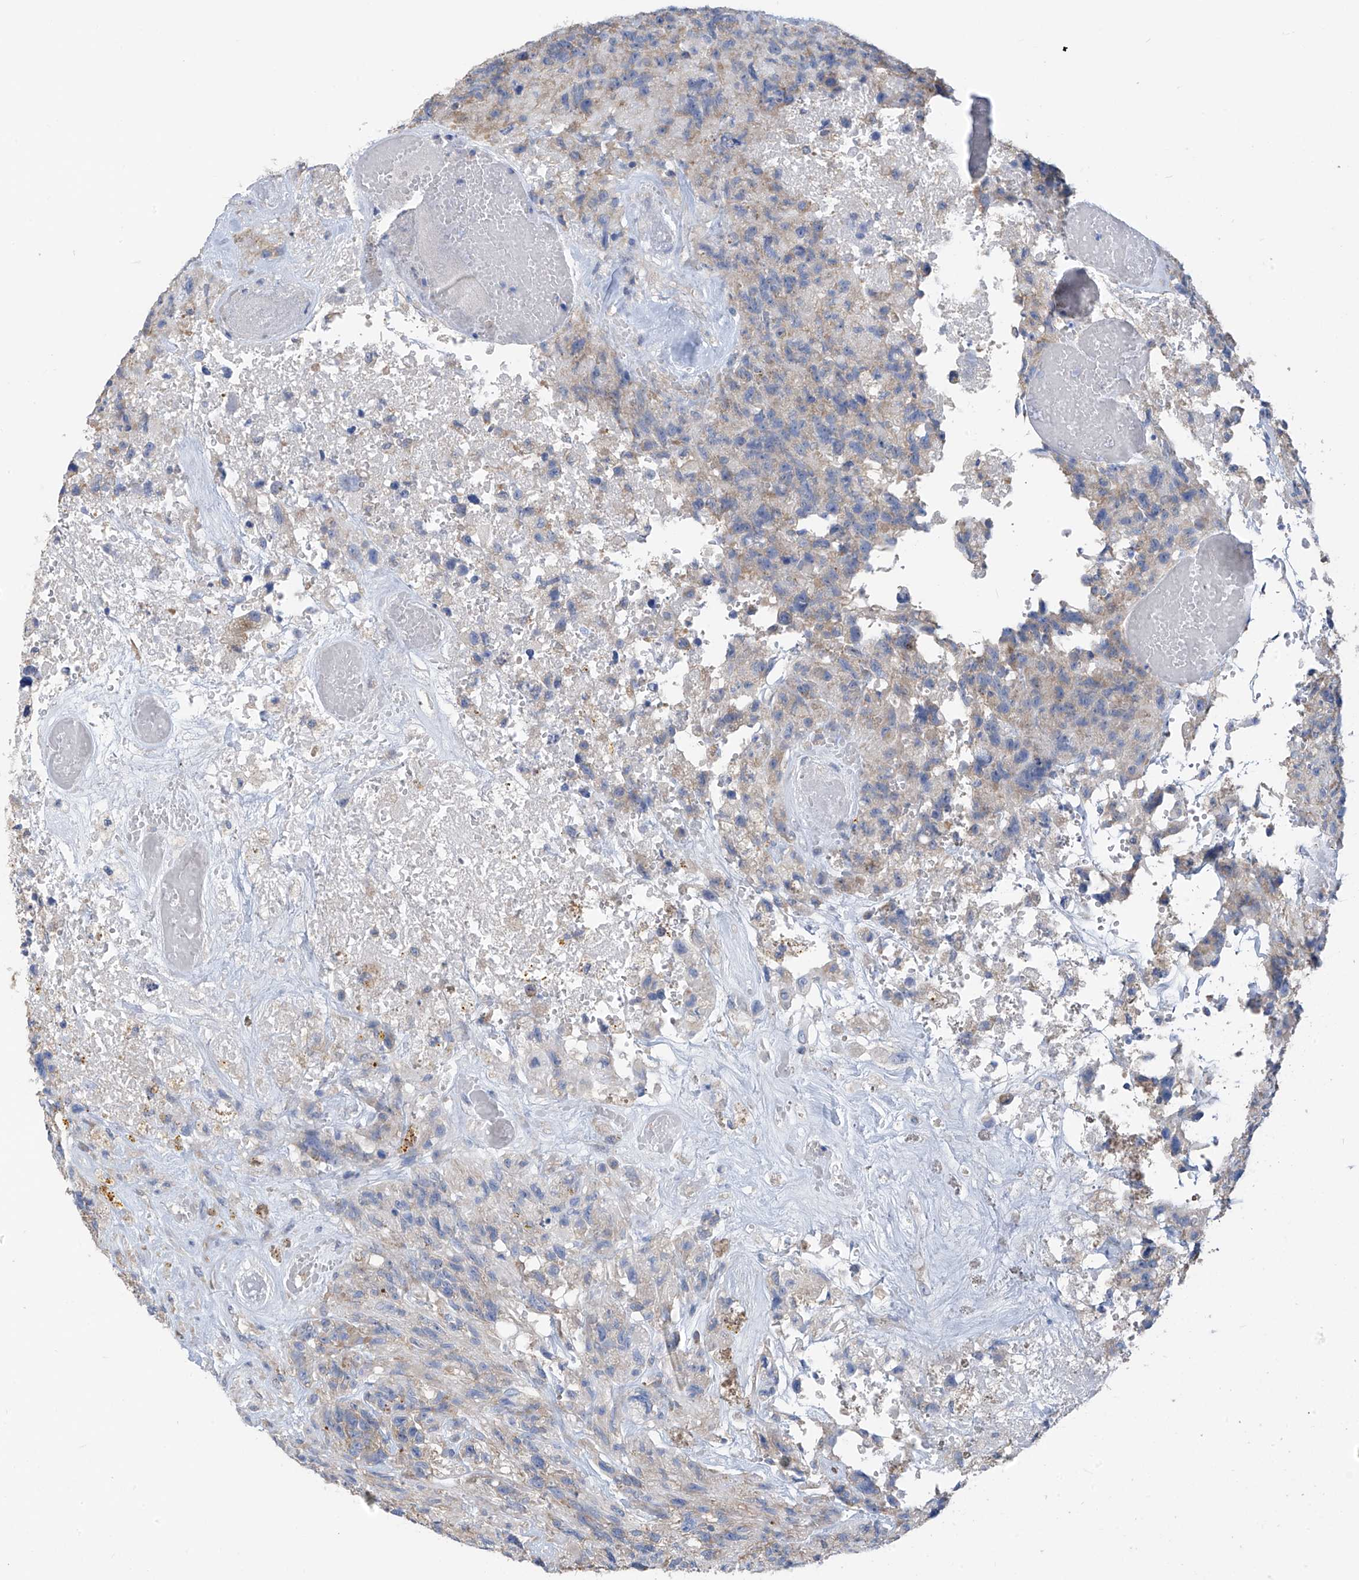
{"staining": {"intensity": "weak", "quantity": "25%-75%", "location": "cytoplasmic/membranous"}, "tissue": "glioma", "cell_type": "Tumor cells", "image_type": "cancer", "snomed": [{"axis": "morphology", "description": "Glioma, malignant, High grade"}, {"axis": "topography", "description": "Brain"}], "caption": "Human malignant glioma (high-grade) stained for a protein (brown) exhibits weak cytoplasmic/membranous positive staining in about 25%-75% of tumor cells.", "gene": "RPL4", "patient": {"sex": "male", "age": 69}}